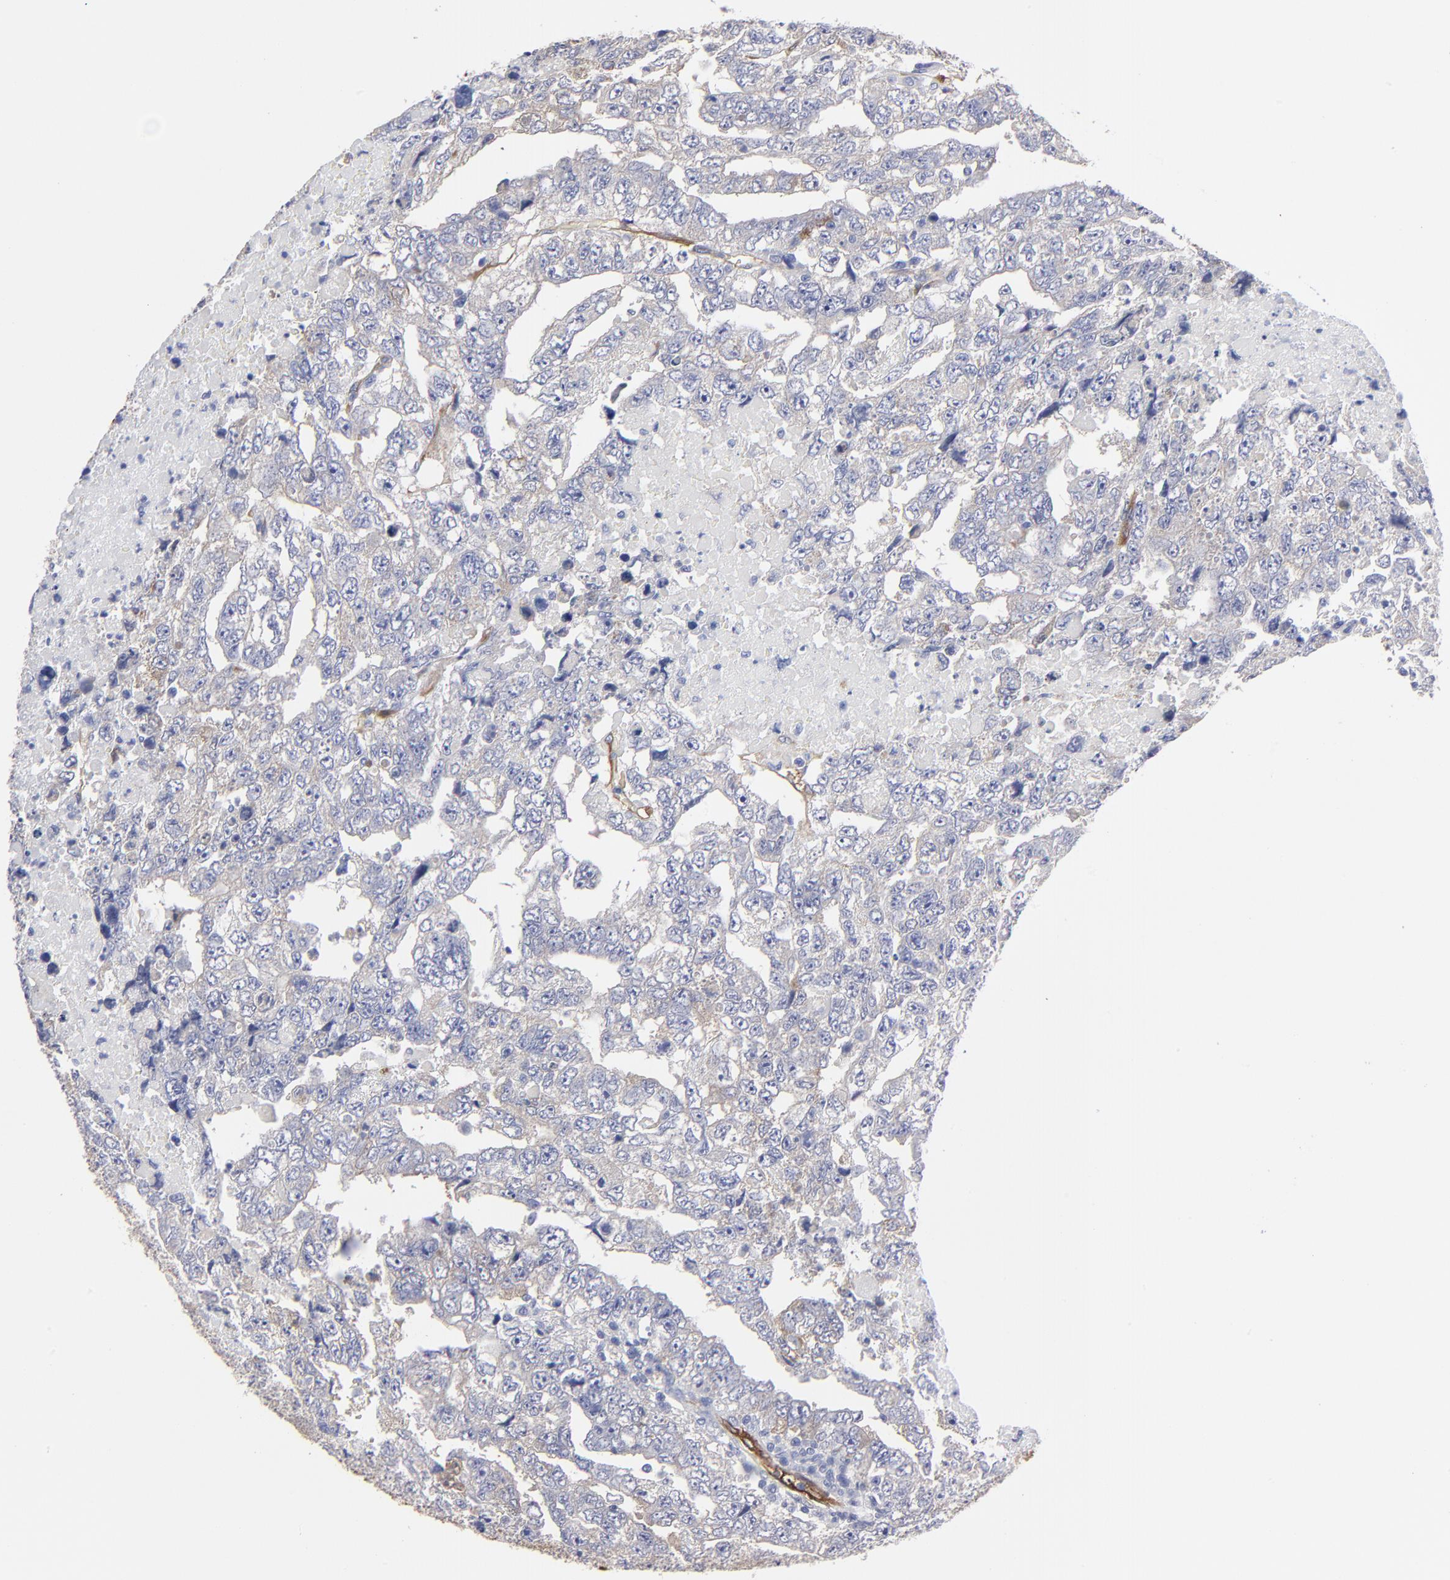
{"staining": {"intensity": "negative", "quantity": "none", "location": "none"}, "tissue": "testis cancer", "cell_type": "Tumor cells", "image_type": "cancer", "snomed": [{"axis": "morphology", "description": "Carcinoma, Embryonal, NOS"}, {"axis": "topography", "description": "Testis"}], "caption": "Photomicrograph shows no protein positivity in tumor cells of testis embryonal carcinoma tissue.", "gene": "CILP", "patient": {"sex": "male", "age": 36}}